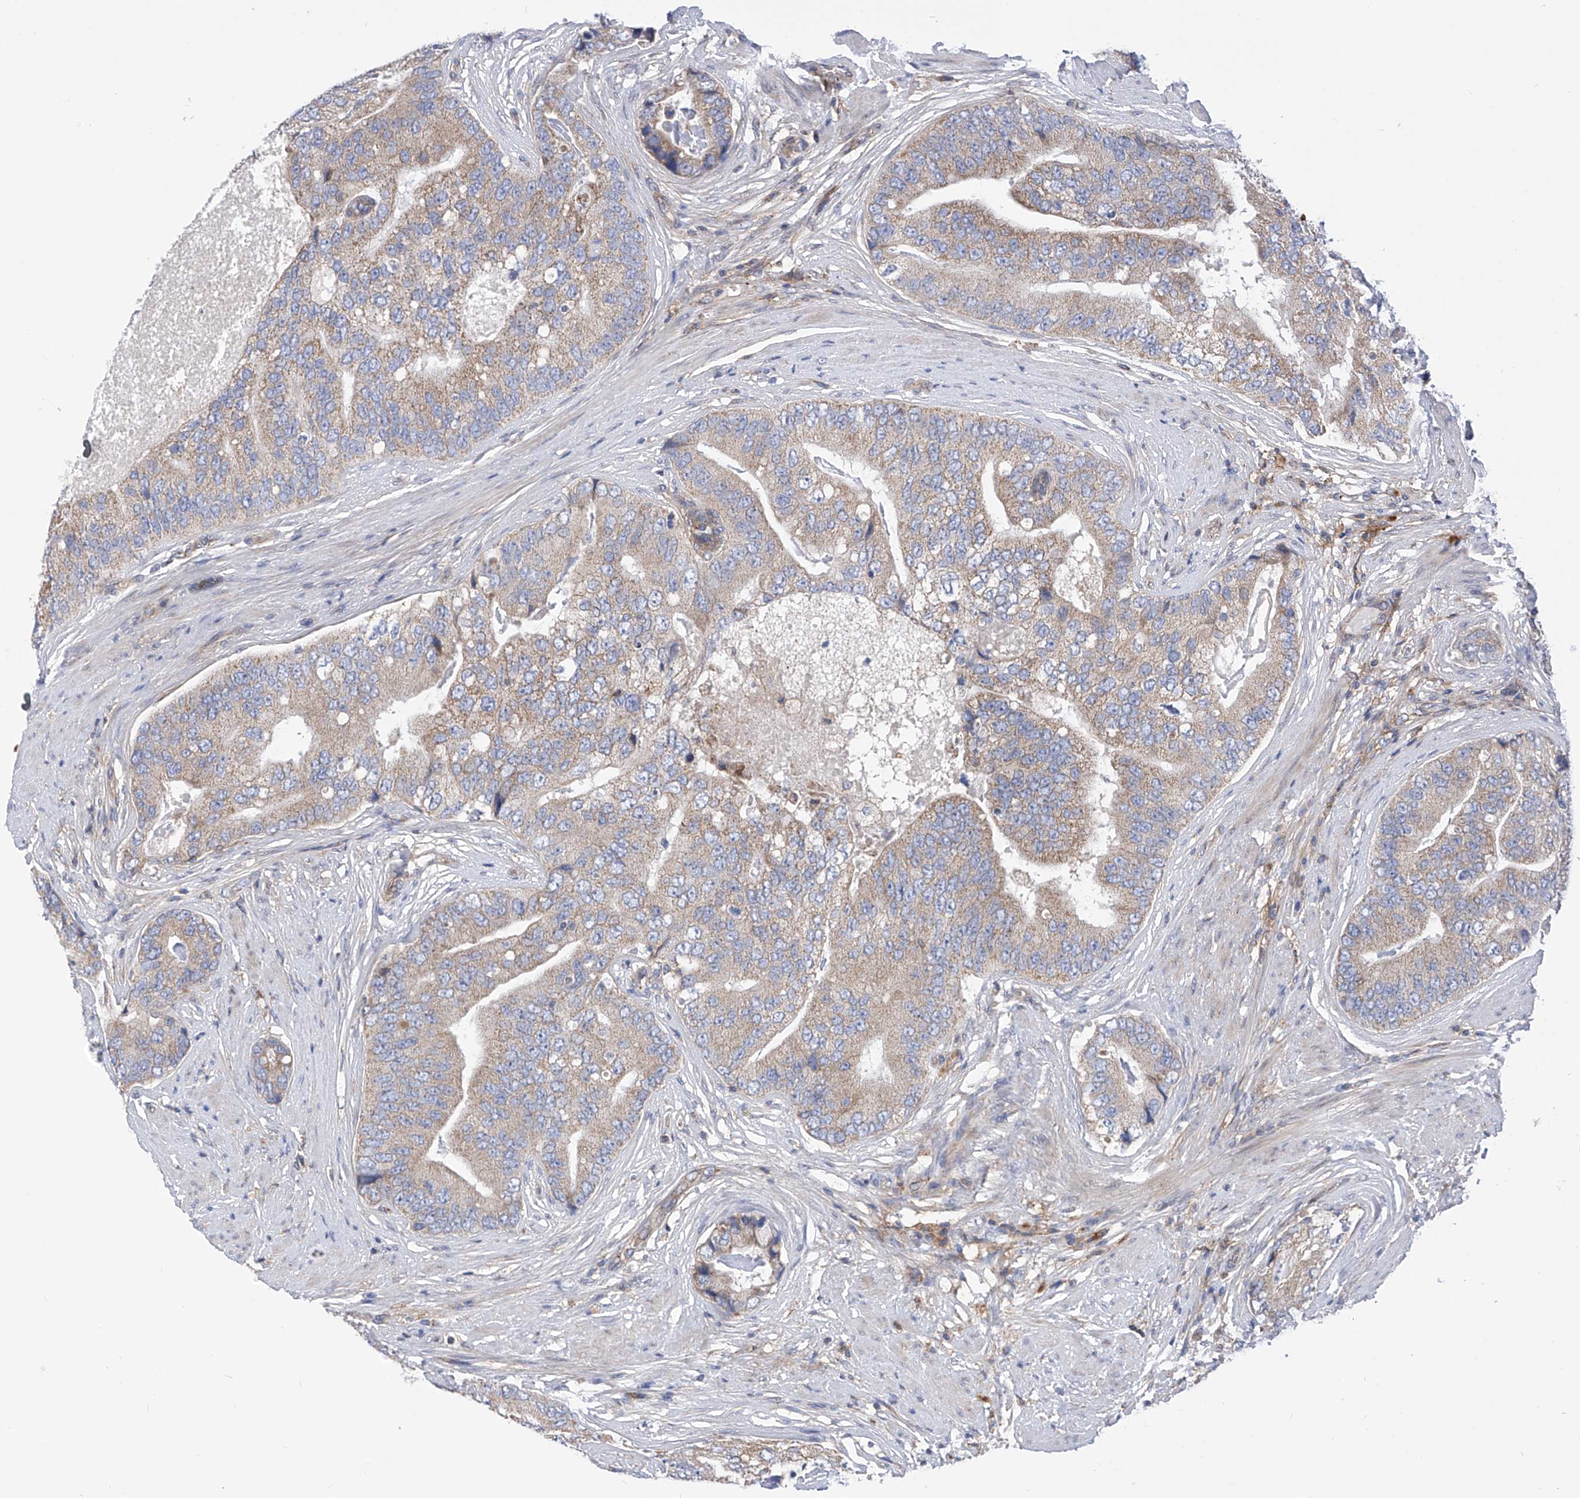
{"staining": {"intensity": "weak", "quantity": "25%-75%", "location": "cytoplasmic/membranous"}, "tissue": "prostate cancer", "cell_type": "Tumor cells", "image_type": "cancer", "snomed": [{"axis": "morphology", "description": "Adenocarcinoma, High grade"}, {"axis": "topography", "description": "Prostate"}], "caption": "Prostate adenocarcinoma (high-grade) stained with immunohistochemistry shows weak cytoplasmic/membranous positivity in about 25%-75% of tumor cells.", "gene": "P2RX7", "patient": {"sex": "male", "age": 70}}